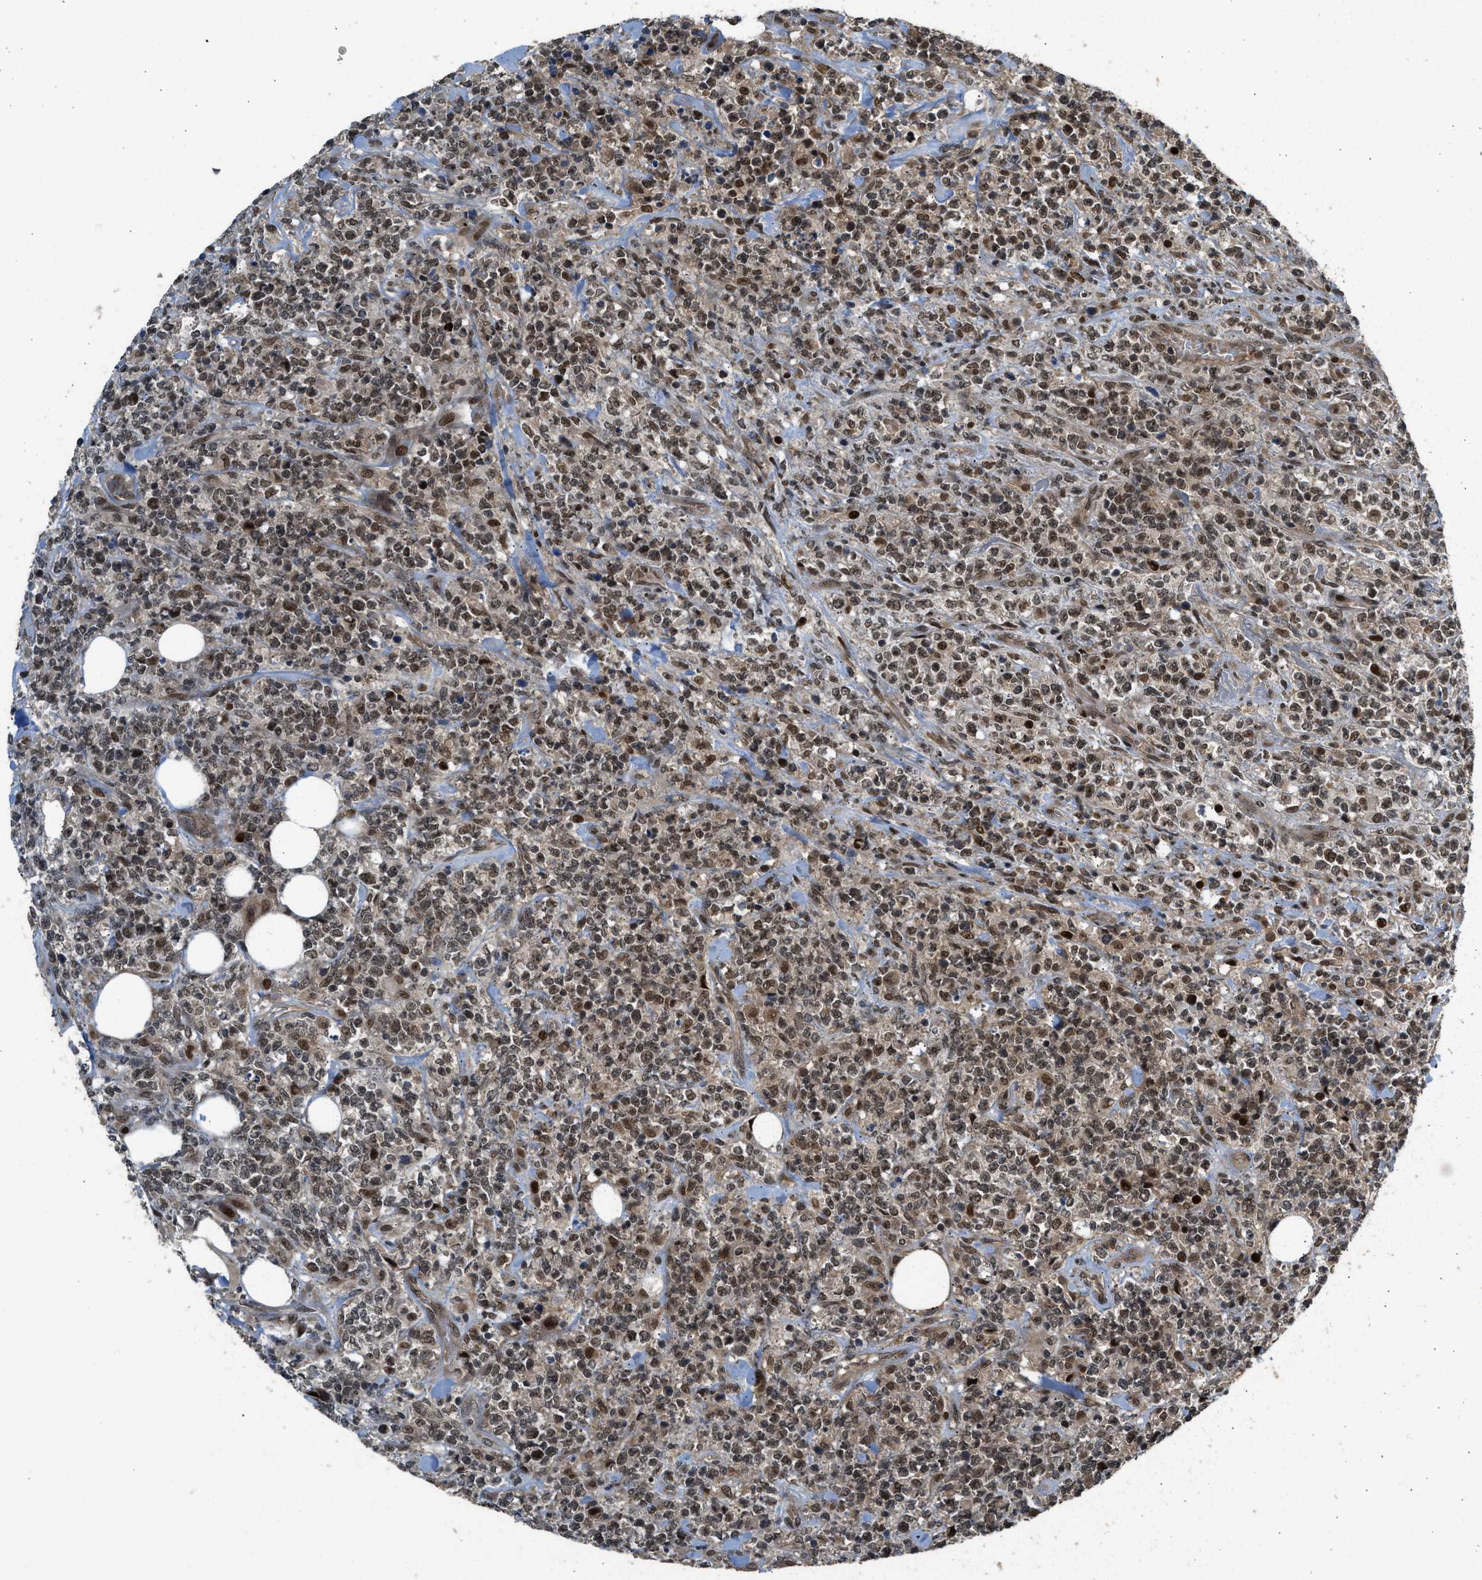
{"staining": {"intensity": "moderate", "quantity": ">75%", "location": "cytoplasmic/membranous,nuclear"}, "tissue": "lymphoma", "cell_type": "Tumor cells", "image_type": "cancer", "snomed": [{"axis": "morphology", "description": "Malignant lymphoma, non-Hodgkin's type, High grade"}, {"axis": "topography", "description": "Soft tissue"}], "caption": "Protein staining of lymphoma tissue shows moderate cytoplasmic/membranous and nuclear expression in about >75% of tumor cells.", "gene": "GET1", "patient": {"sex": "male", "age": 18}}